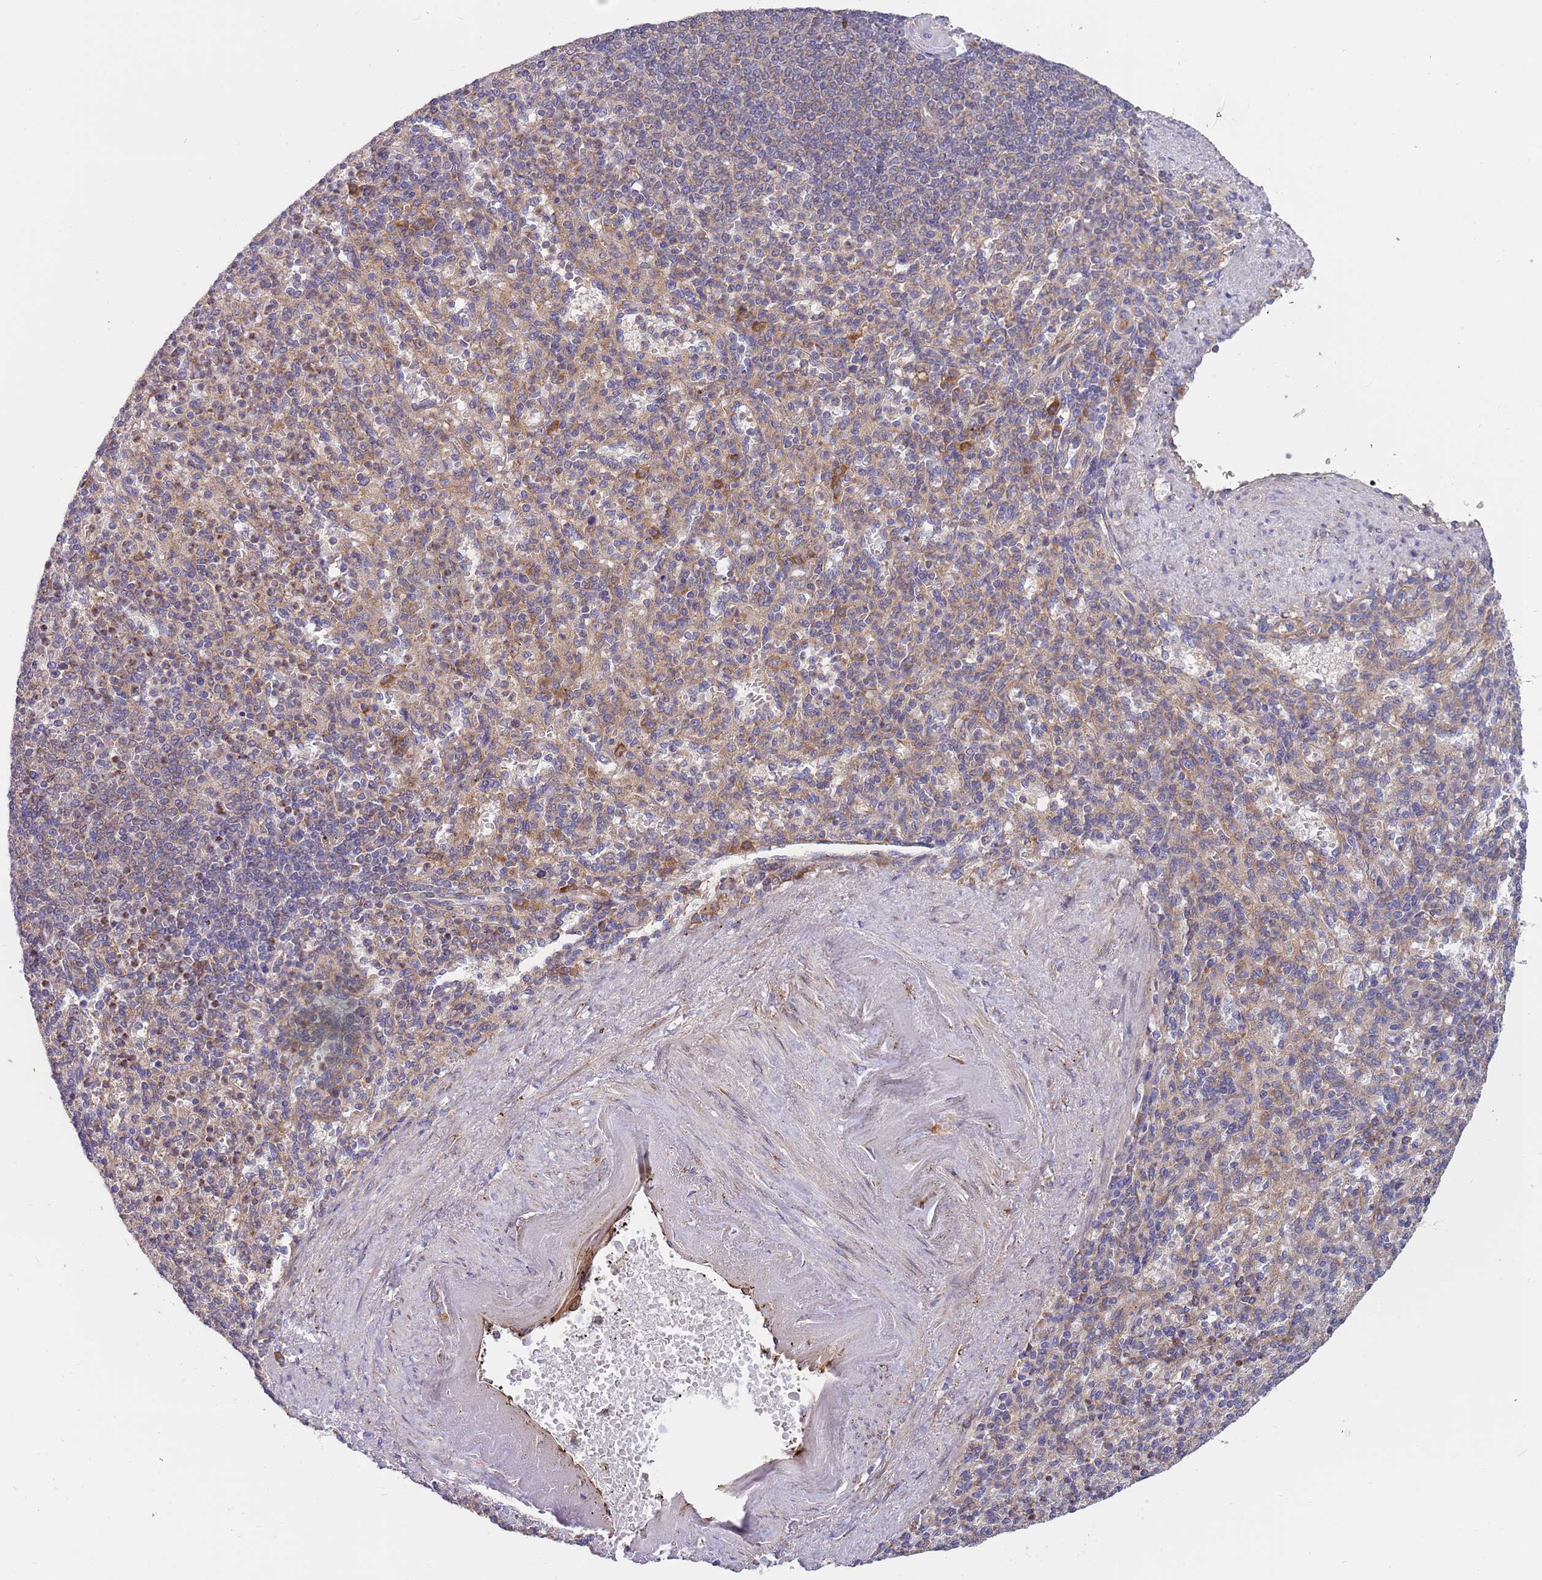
{"staining": {"intensity": "weak", "quantity": "25%-75%", "location": "cytoplasmic/membranous"}, "tissue": "spleen", "cell_type": "Cells in red pulp", "image_type": "normal", "snomed": [{"axis": "morphology", "description": "Normal tissue, NOS"}, {"axis": "topography", "description": "Spleen"}], "caption": "This micrograph displays unremarkable spleen stained with IHC to label a protein in brown. The cytoplasmic/membranous of cells in red pulp show weak positivity for the protein. Nuclei are counter-stained blue.", "gene": "ARMCX6", "patient": {"sex": "female", "age": 74}}